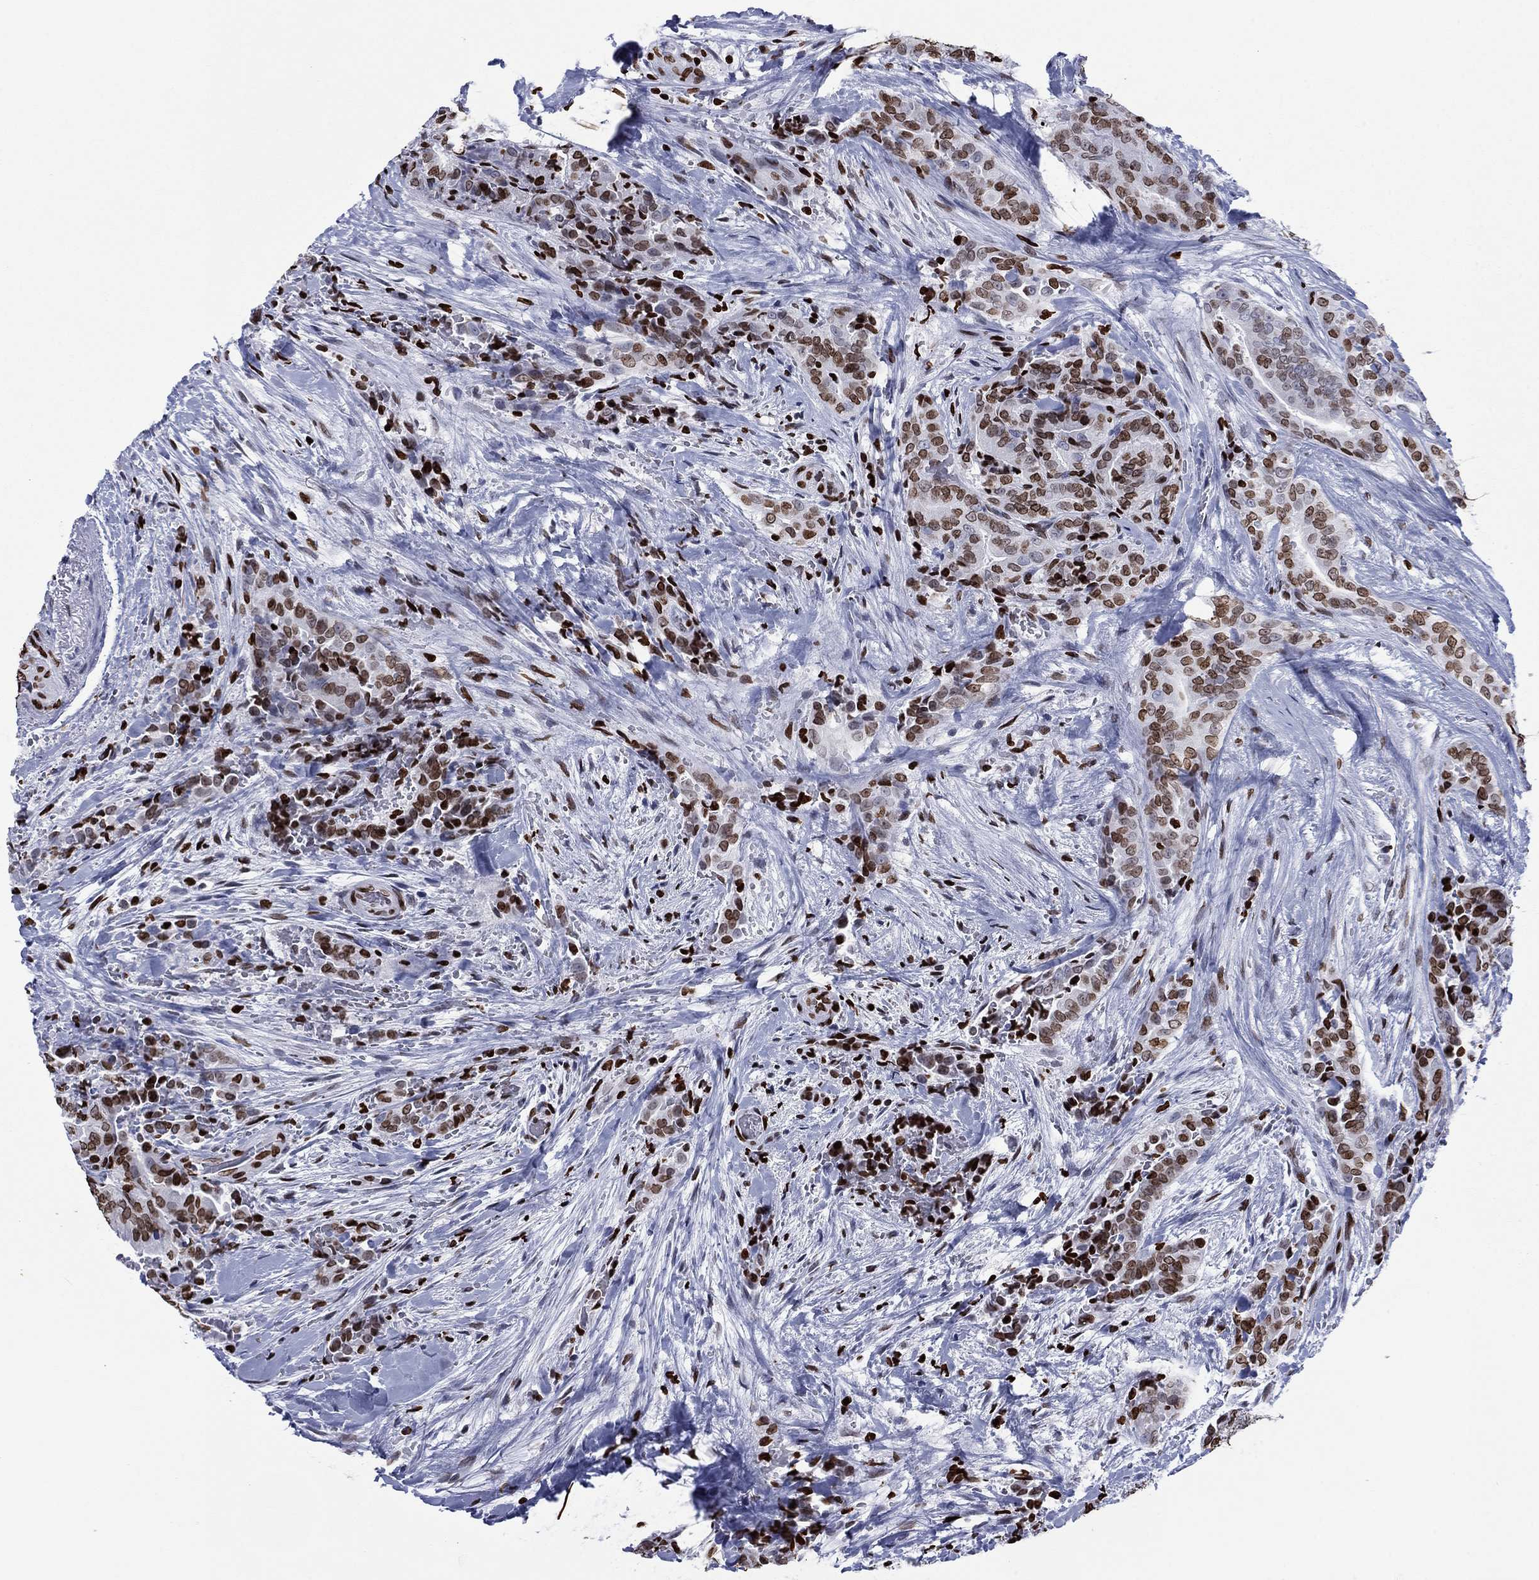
{"staining": {"intensity": "moderate", "quantity": ">75%", "location": "nuclear"}, "tissue": "thyroid cancer", "cell_type": "Tumor cells", "image_type": "cancer", "snomed": [{"axis": "morphology", "description": "Papillary adenocarcinoma, NOS"}, {"axis": "topography", "description": "Thyroid gland"}], "caption": "IHC photomicrograph of human thyroid cancer (papillary adenocarcinoma) stained for a protein (brown), which reveals medium levels of moderate nuclear positivity in about >75% of tumor cells.", "gene": "H1-5", "patient": {"sex": "male", "age": 61}}